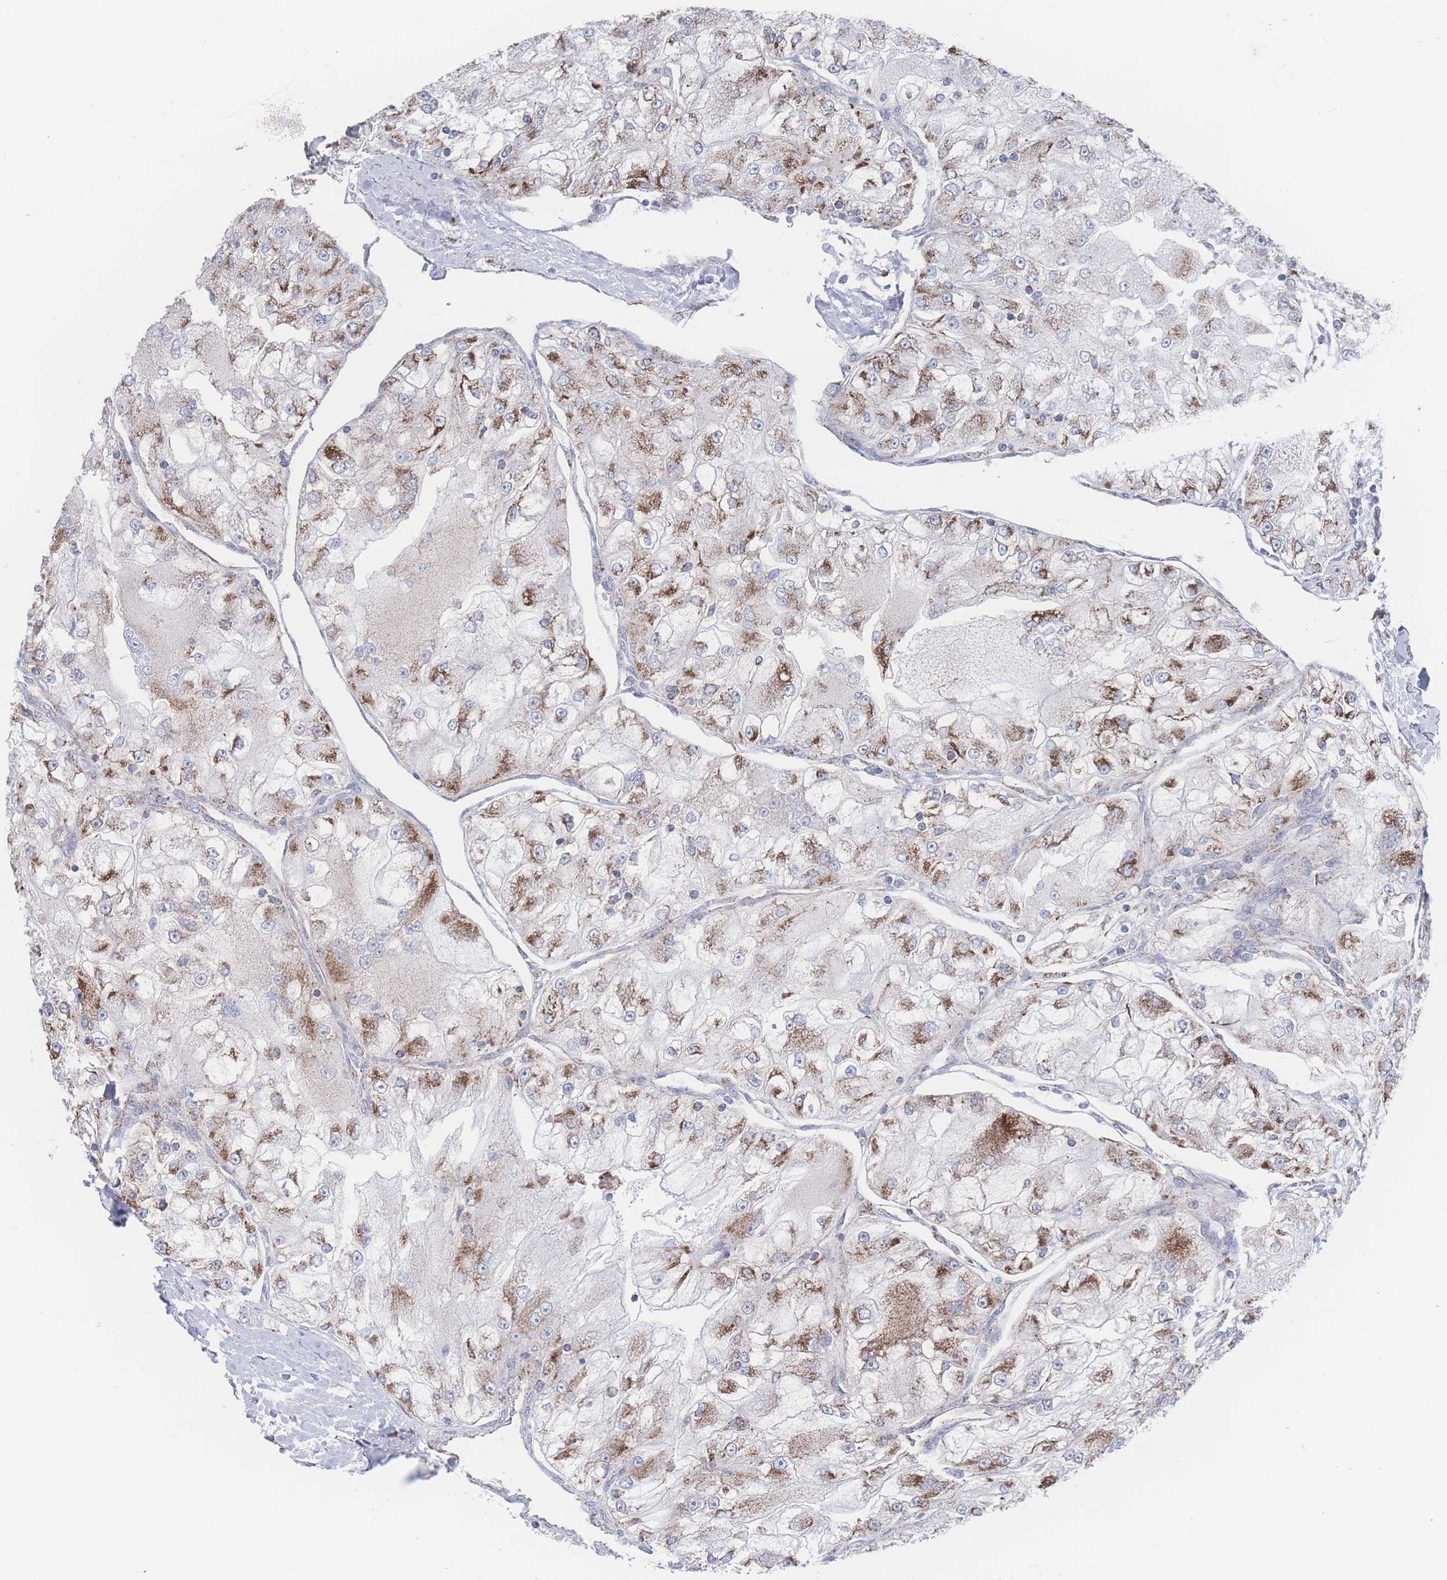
{"staining": {"intensity": "strong", "quantity": "25%-75%", "location": "cytoplasmic/membranous"}, "tissue": "renal cancer", "cell_type": "Tumor cells", "image_type": "cancer", "snomed": [{"axis": "morphology", "description": "Adenocarcinoma, NOS"}, {"axis": "topography", "description": "Kidney"}], "caption": "Tumor cells exhibit high levels of strong cytoplasmic/membranous staining in about 25%-75% of cells in human renal cancer.", "gene": "PEX14", "patient": {"sex": "female", "age": 72}}